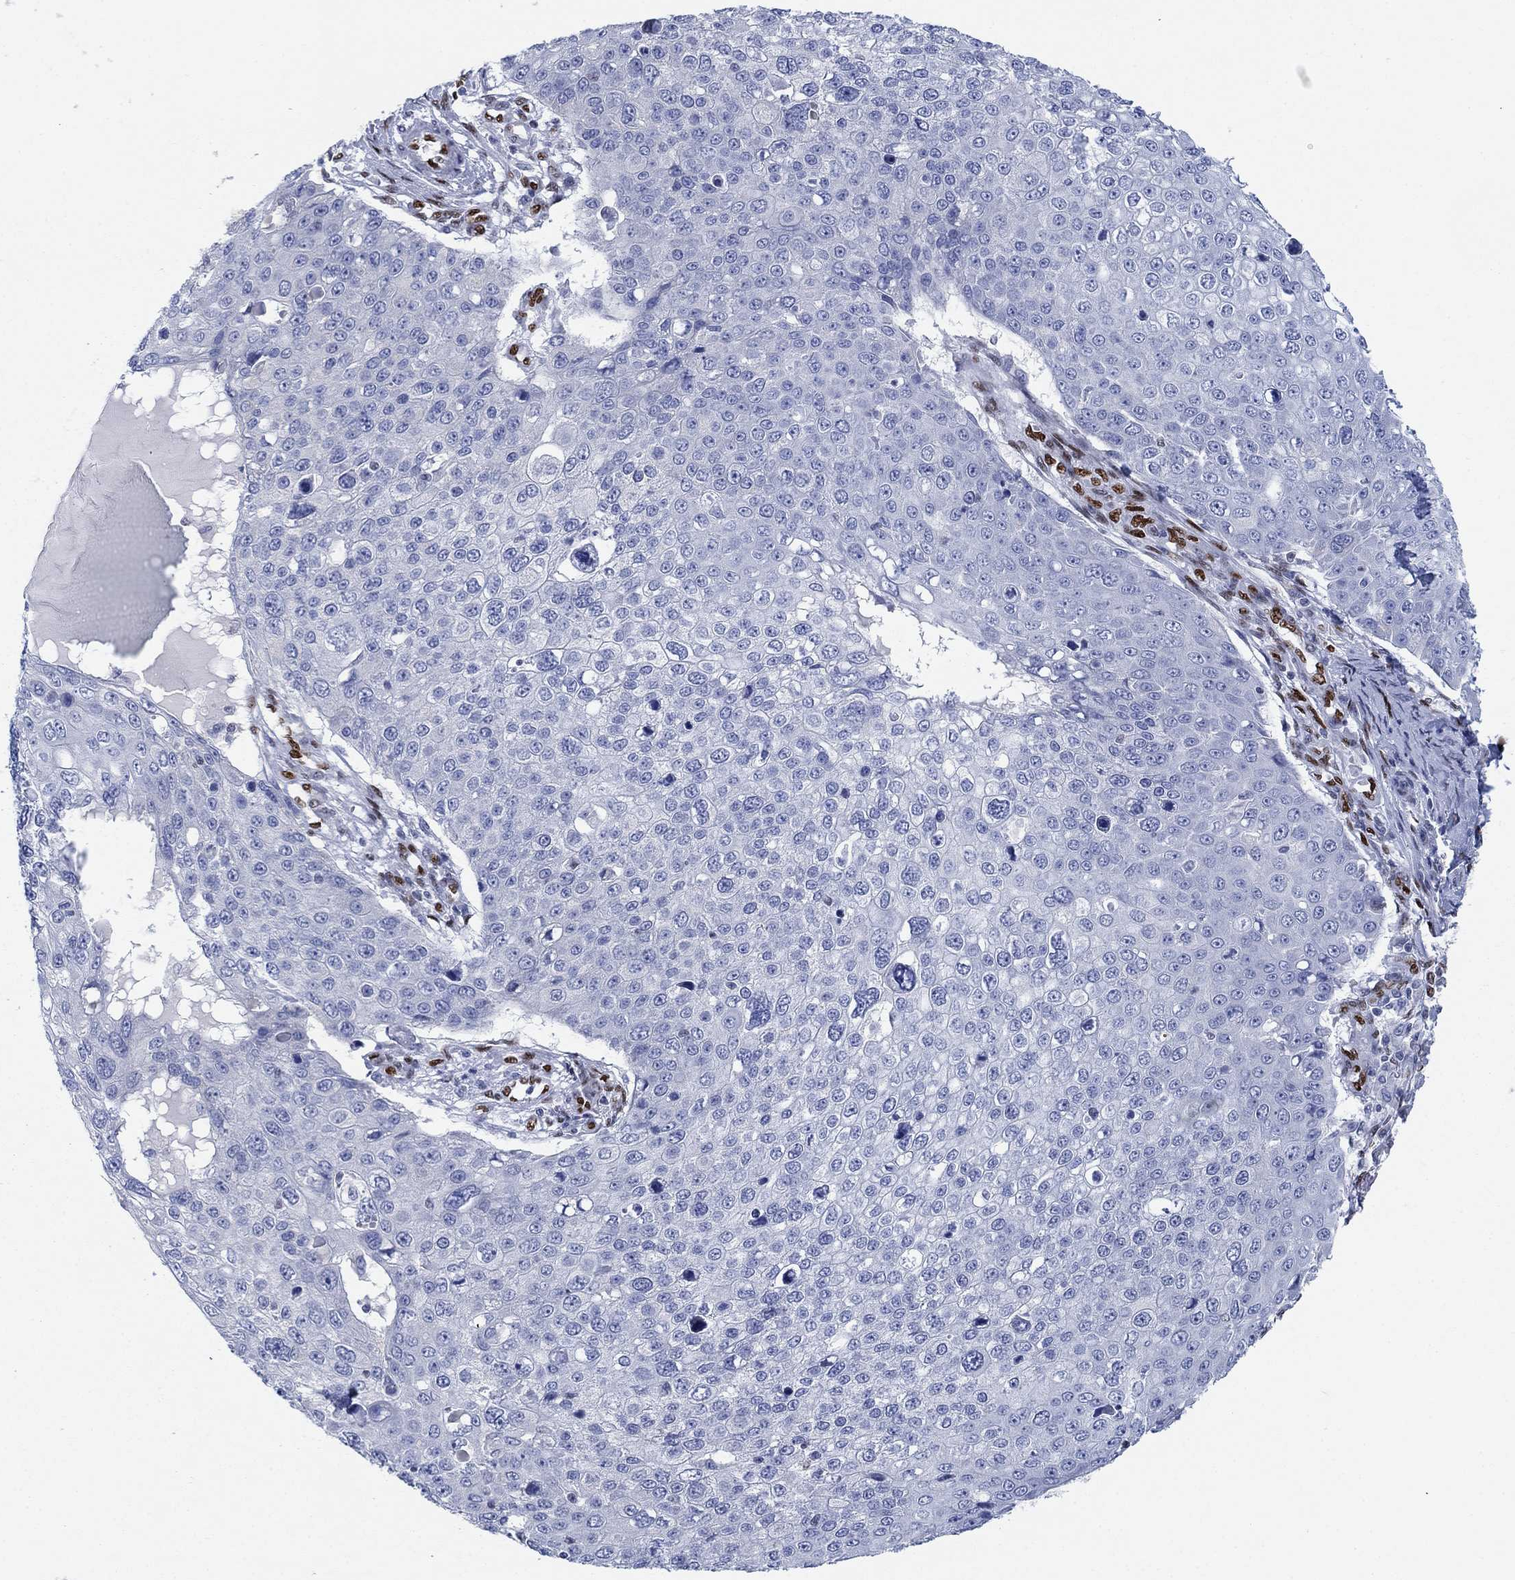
{"staining": {"intensity": "negative", "quantity": "none", "location": "none"}, "tissue": "skin cancer", "cell_type": "Tumor cells", "image_type": "cancer", "snomed": [{"axis": "morphology", "description": "Squamous cell carcinoma, NOS"}, {"axis": "topography", "description": "Skin"}], "caption": "Tumor cells are negative for protein expression in human skin cancer (squamous cell carcinoma).", "gene": "ZEB1", "patient": {"sex": "male", "age": 71}}